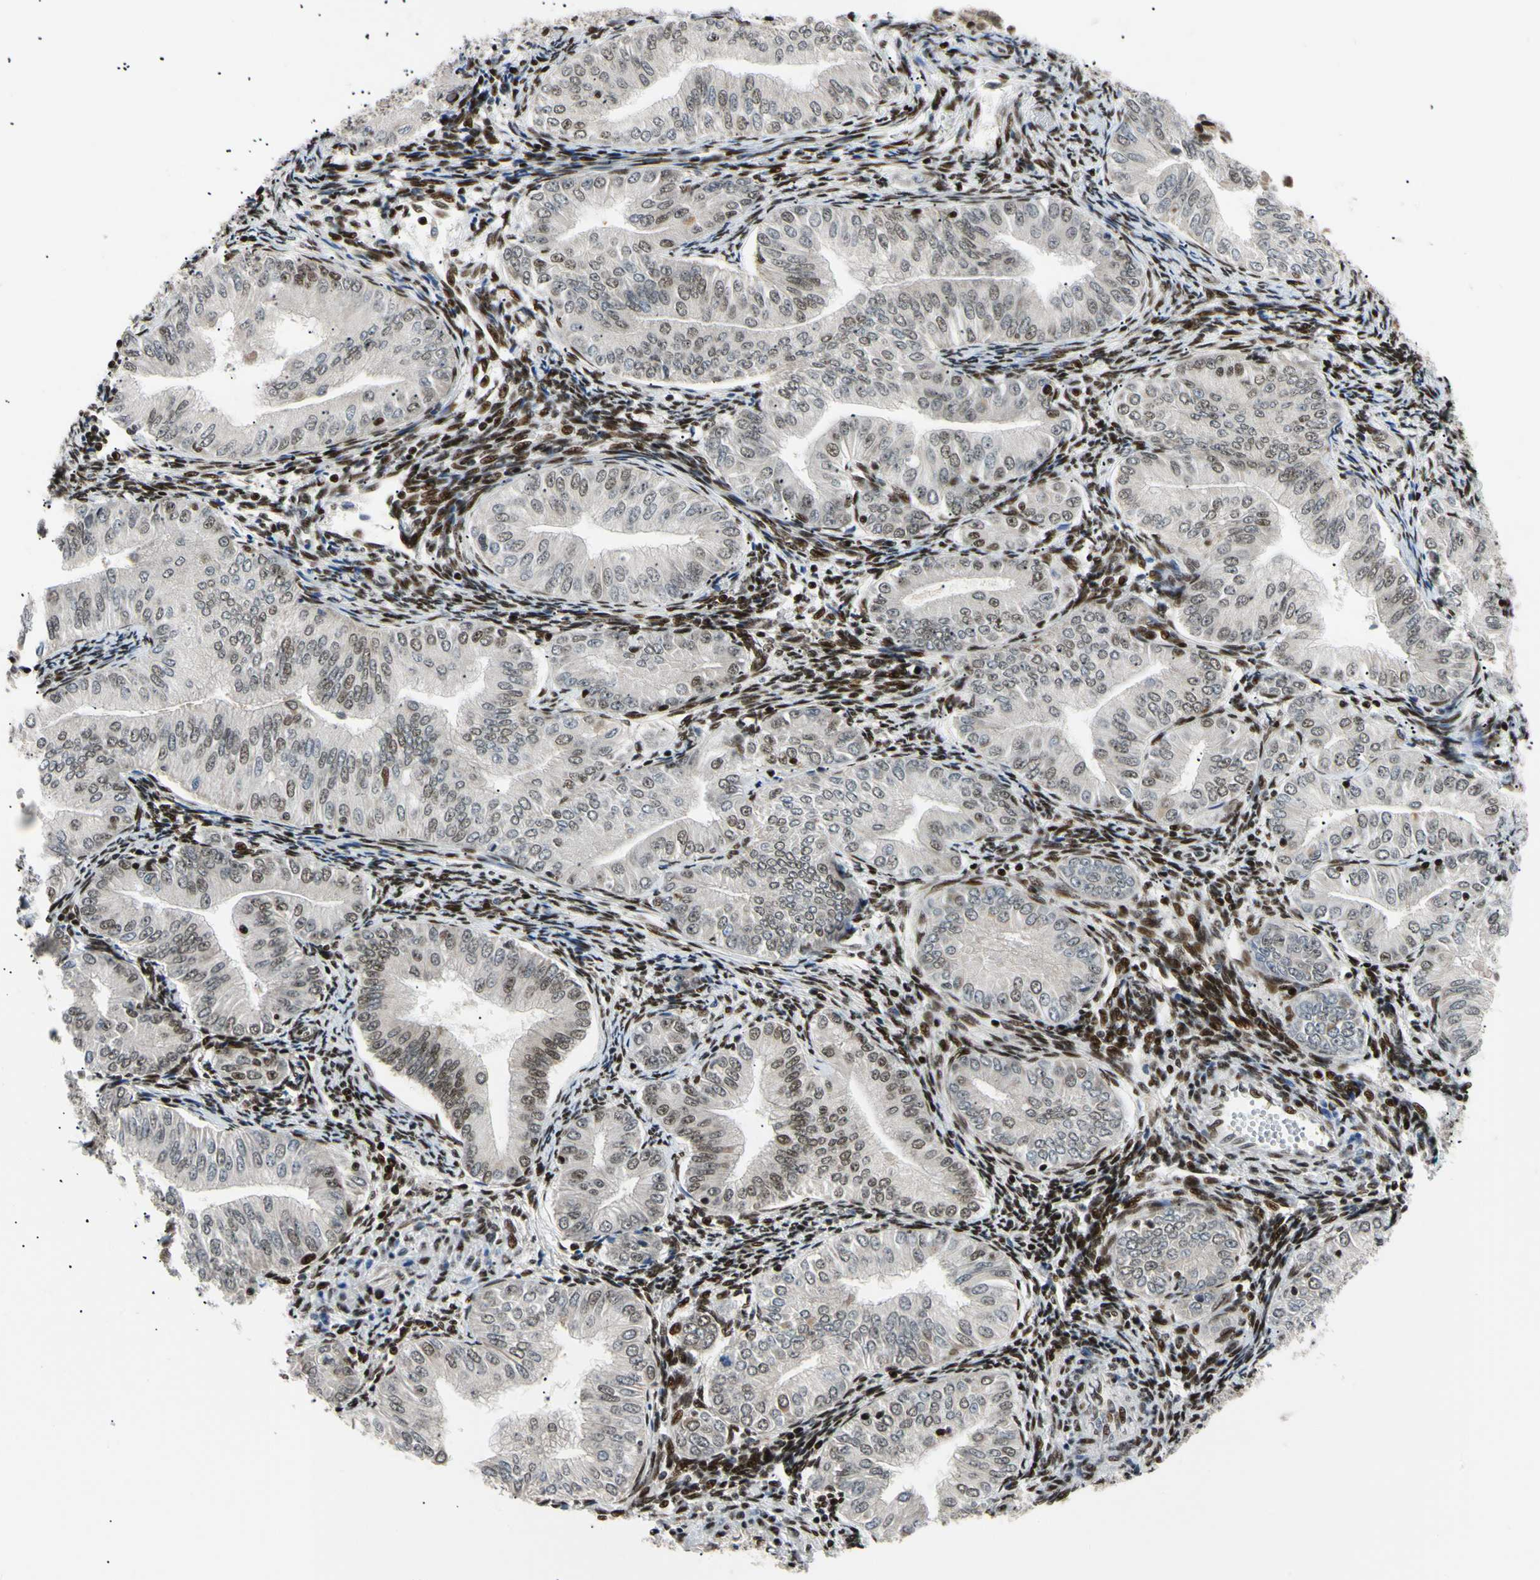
{"staining": {"intensity": "weak", "quantity": "25%-75%", "location": "nuclear"}, "tissue": "endometrial cancer", "cell_type": "Tumor cells", "image_type": "cancer", "snomed": [{"axis": "morphology", "description": "Normal tissue, NOS"}, {"axis": "morphology", "description": "Adenocarcinoma, NOS"}, {"axis": "topography", "description": "Endometrium"}], "caption": "A micrograph of human endometrial adenocarcinoma stained for a protein displays weak nuclear brown staining in tumor cells. The protein of interest is shown in brown color, while the nuclei are stained blue.", "gene": "E2F1", "patient": {"sex": "female", "age": 53}}